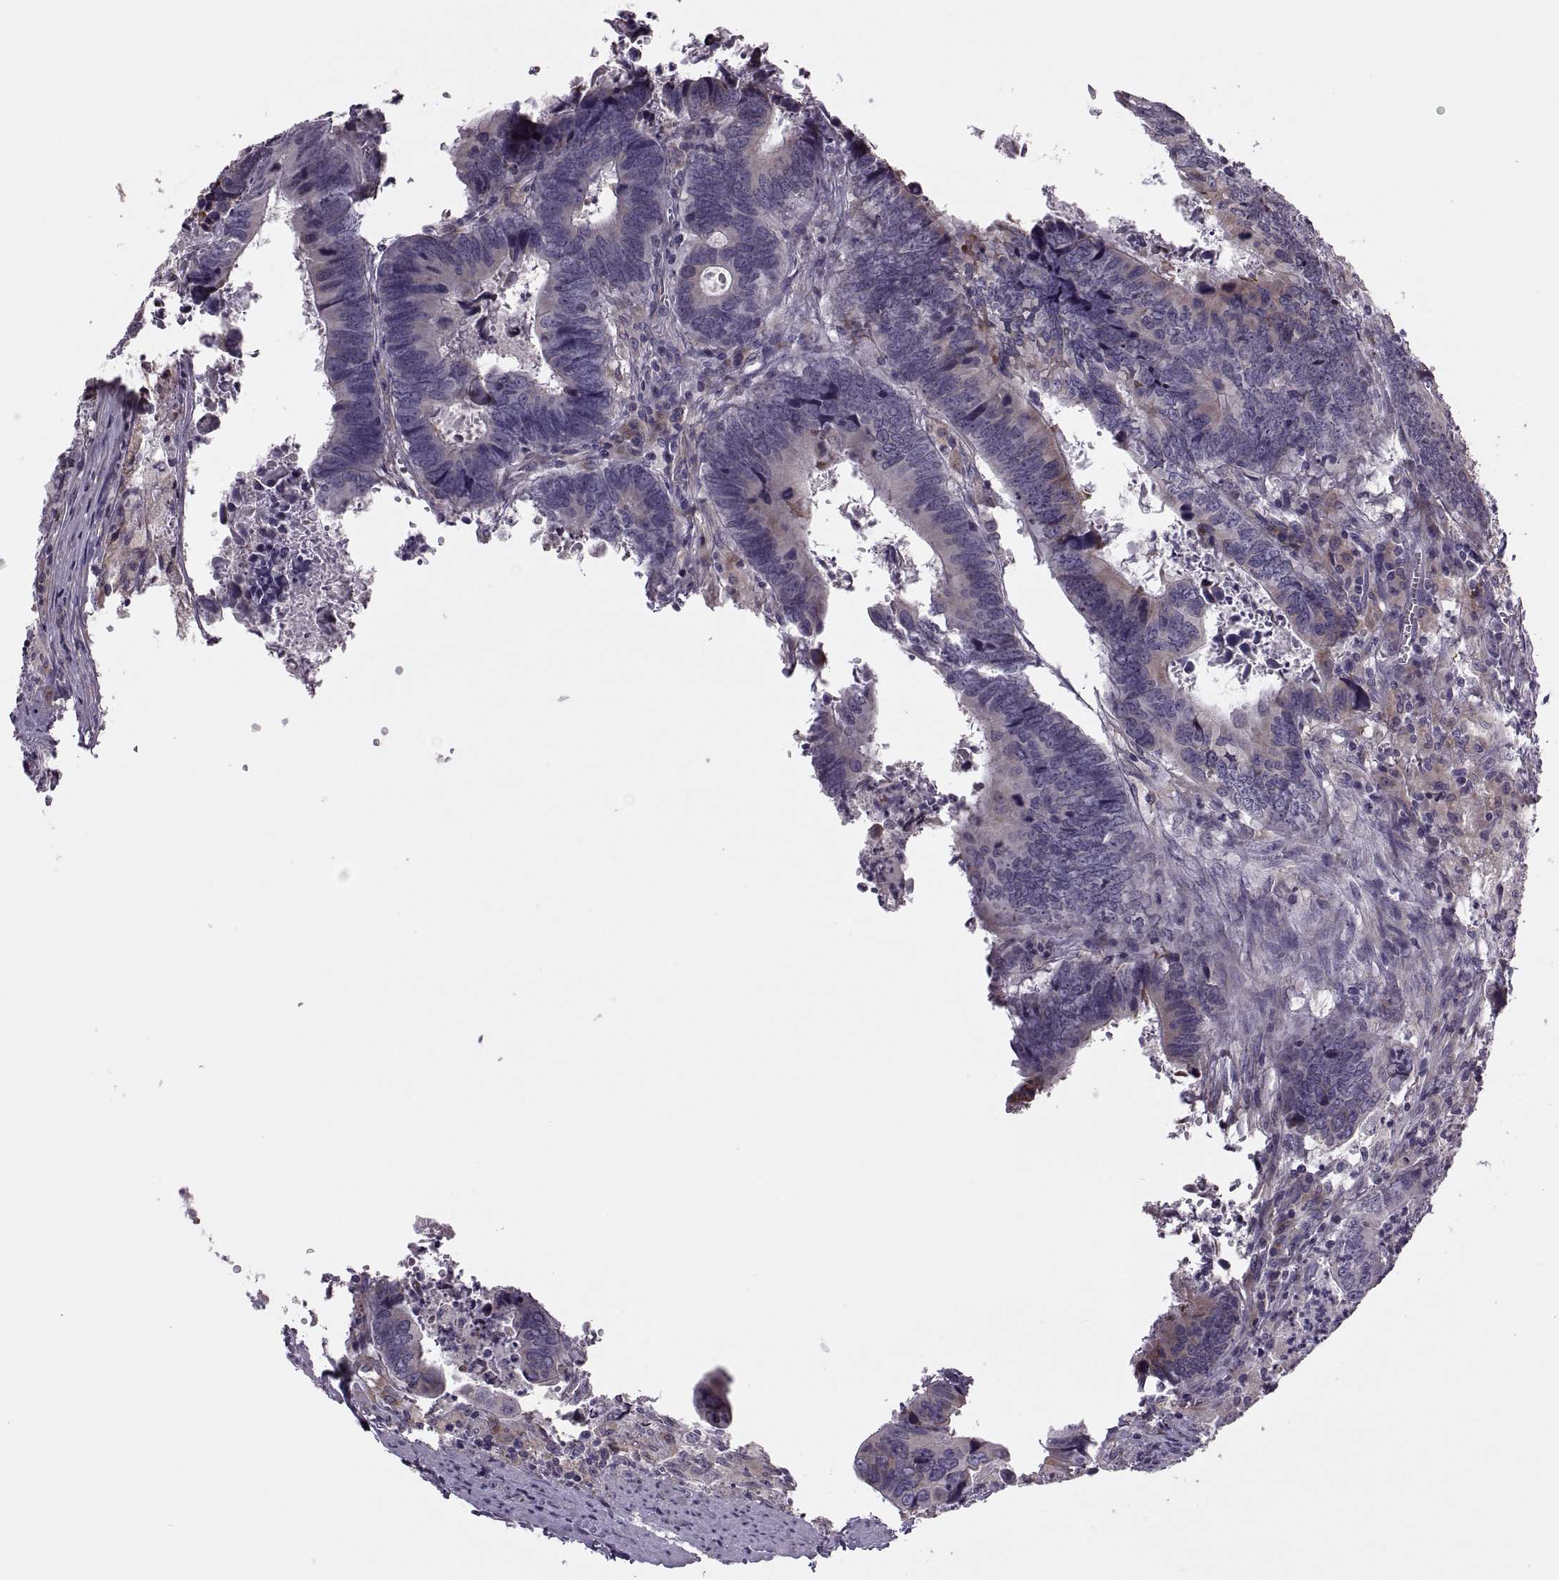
{"staining": {"intensity": "negative", "quantity": "none", "location": "none"}, "tissue": "colorectal cancer", "cell_type": "Tumor cells", "image_type": "cancer", "snomed": [{"axis": "morphology", "description": "Adenocarcinoma, NOS"}, {"axis": "topography", "description": "Colon"}], "caption": "Immunohistochemical staining of human colorectal adenocarcinoma reveals no significant expression in tumor cells.", "gene": "LETM2", "patient": {"sex": "female", "age": 82}}